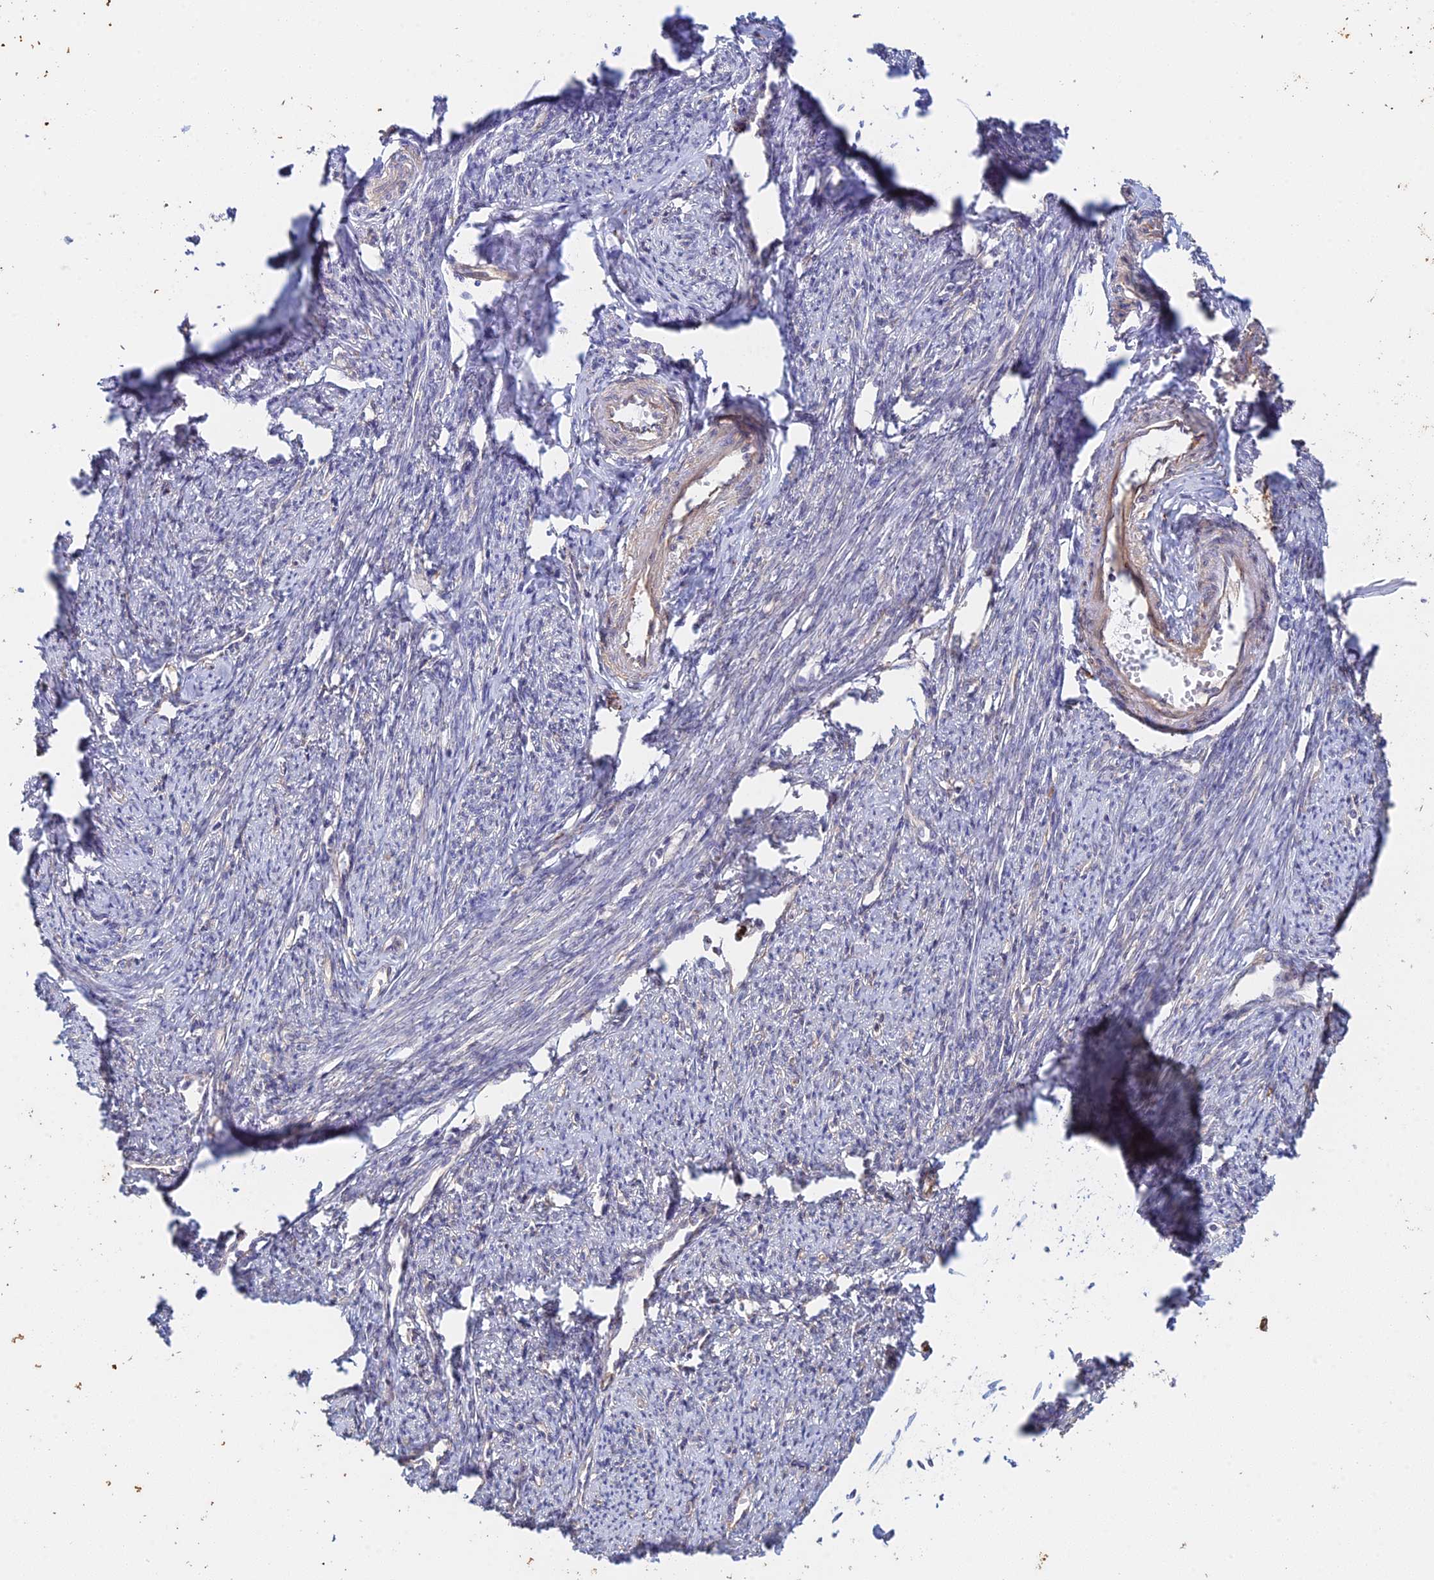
{"staining": {"intensity": "weak", "quantity": "25%-75%", "location": "cytoplasmic/membranous"}, "tissue": "smooth muscle", "cell_type": "Smooth muscle cells", "image_type": "normal", "snomed": [{"axis": "morphology", "description": "Normal tissue, NOS"}, {"axis": "topography", "description": "Smooth muscle"}, {"axis": "topography", "description": "Uterus"}], "caption": "DAB (3,3'-diaminobenzidine) immunohistochemical staining of unremarkable smooth muscle demonstrates weak cytoplasmic/membranous protein staining in approximately 25%-75% of smooth muscle cells.", "gene": "WBP11", "patient": {"sex": "female", "age": 59}}